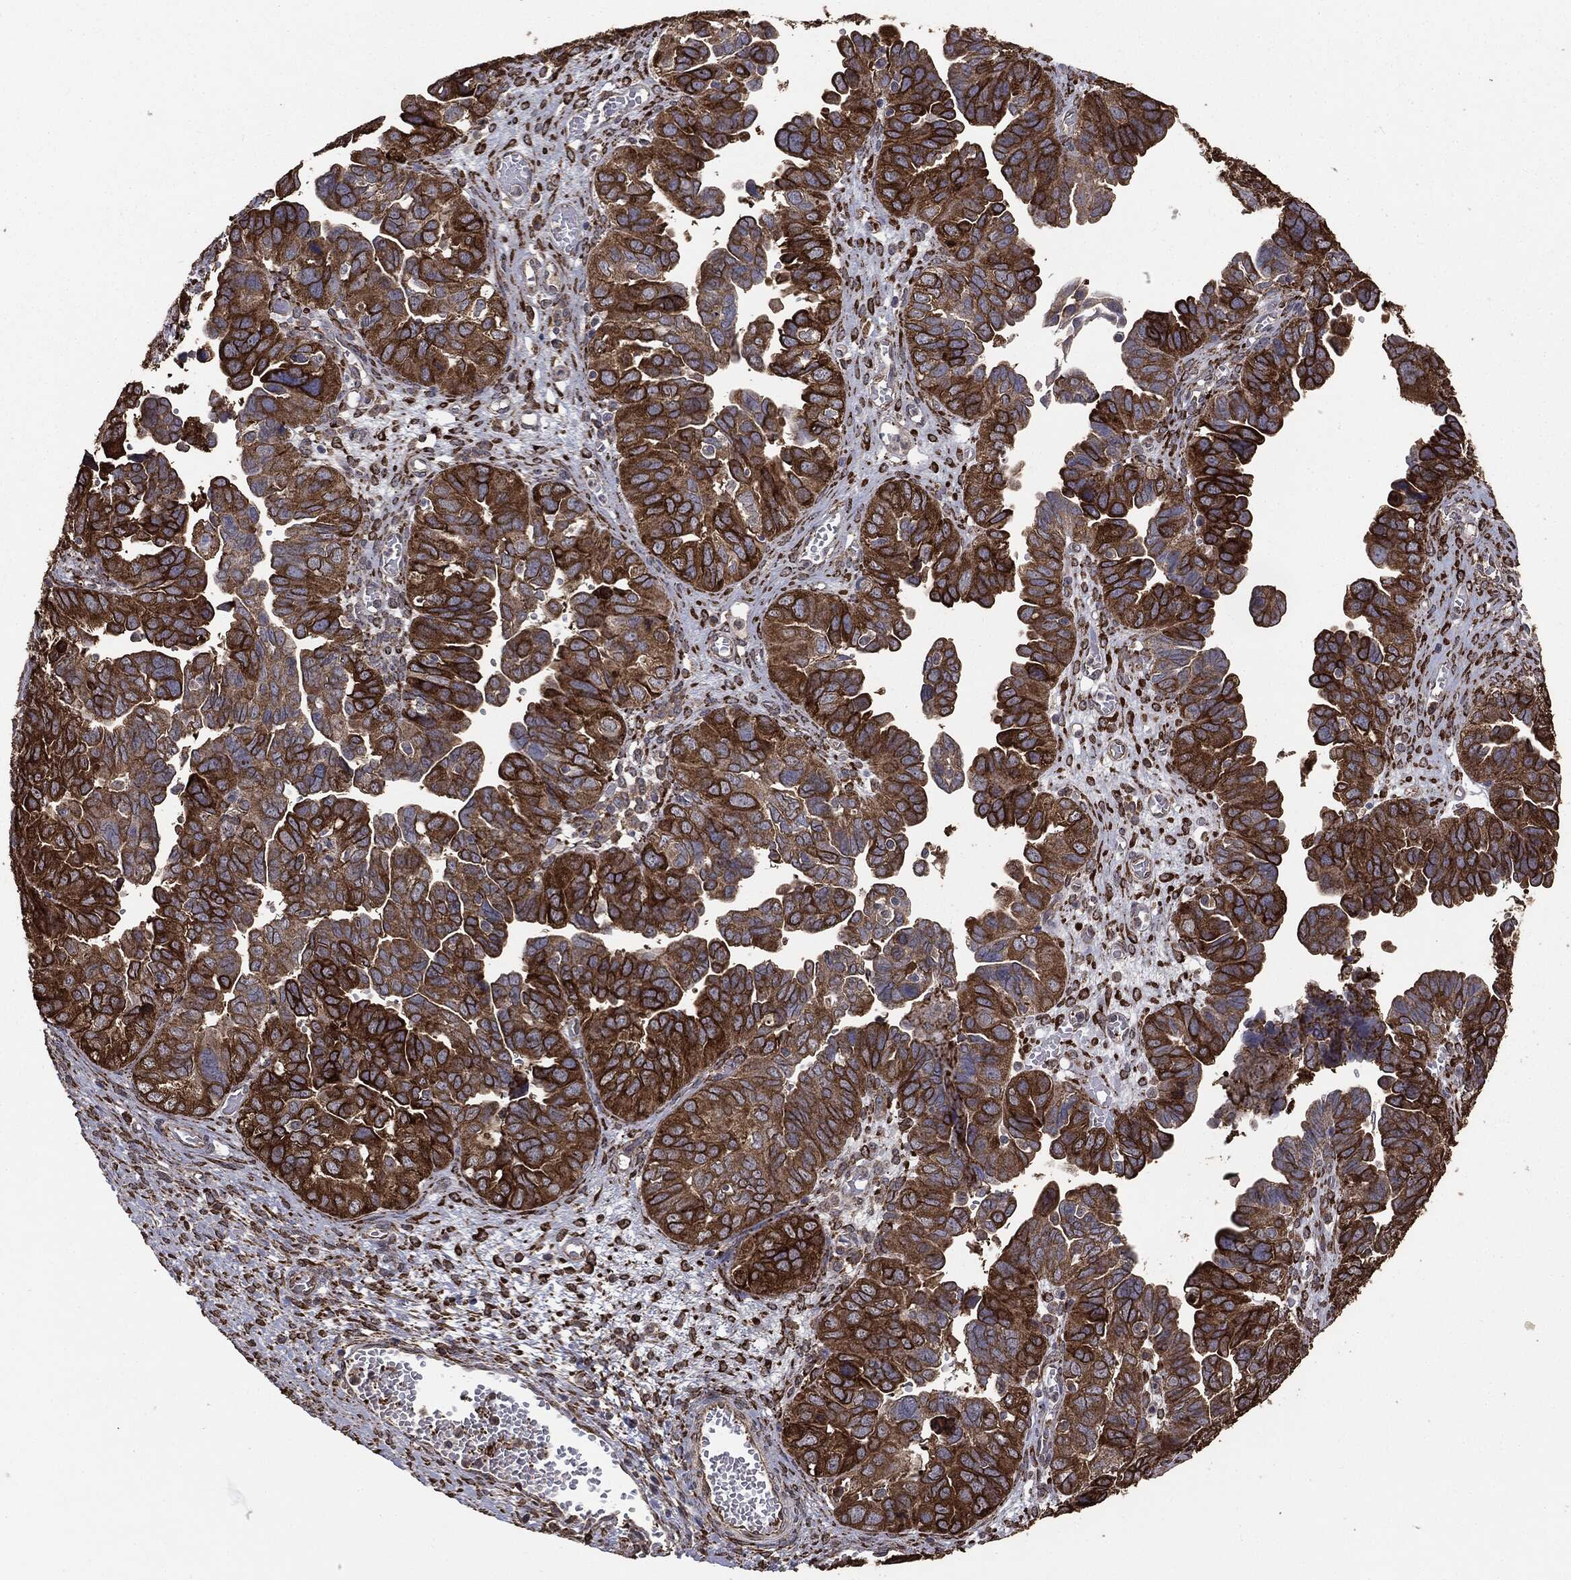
{"staining": {"intensity": "strong", "quantity": ">75%", "location": "cytoplasmic/membranous"}, "tissue": "ovarian cancer", "cell_type": "Tumor cells", "image_type": "cancer", "snomed": [{"axis": "morphology", "description": "Cystadenocarcinoma, serous, NOS"}, {"axis": "topography", "description": "Ovary"}], "caption": "Protein positivity by IHC reveals strong cytoplasmic/membranous expression in about >75% of tumor cells in ovarian serous cystadenocarcinoma.", "gene": "MTOR", "patient": {"sex": "female", "age": 64}}